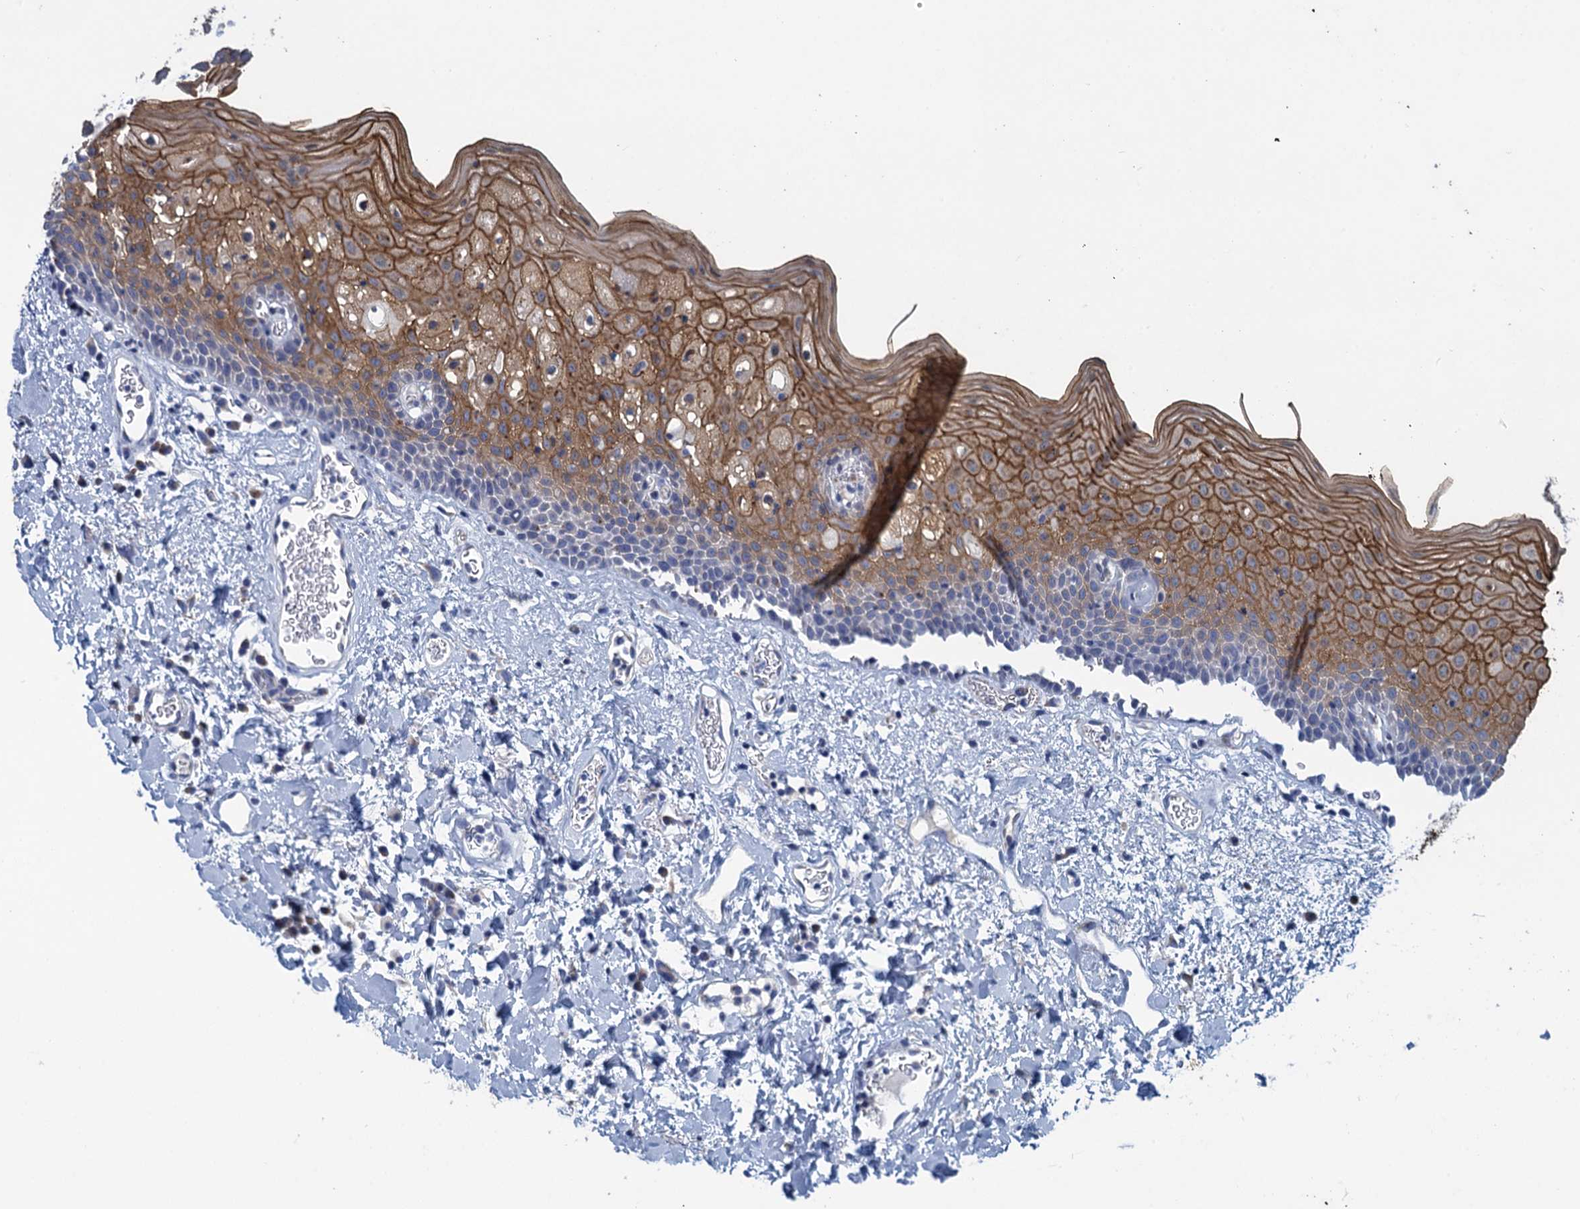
{"staining": {"intensity": "strong", "quantity": "25%-75%", "location": "cytoplasmic/membranous,nuclear"}, "tissue": "oral mucosa", "cell_type": "Squamous epithelial cells", "image_type": "normal", "snomed": [{"axis": "morphology", "description": "Normal tissue, NOS"}, {"axis": "topography", "description": "Oral tissue"}], "caption": "Immunohistochemical staining of benign oral mucosa reveals 25%-75% levels of strong cytoplasmic/membranous,nuclear protein positivity in approximately 25%-75% of squamous epithelial cells.", "gene": "SCEL", "patient": {"sex": "male", "age": 74}}